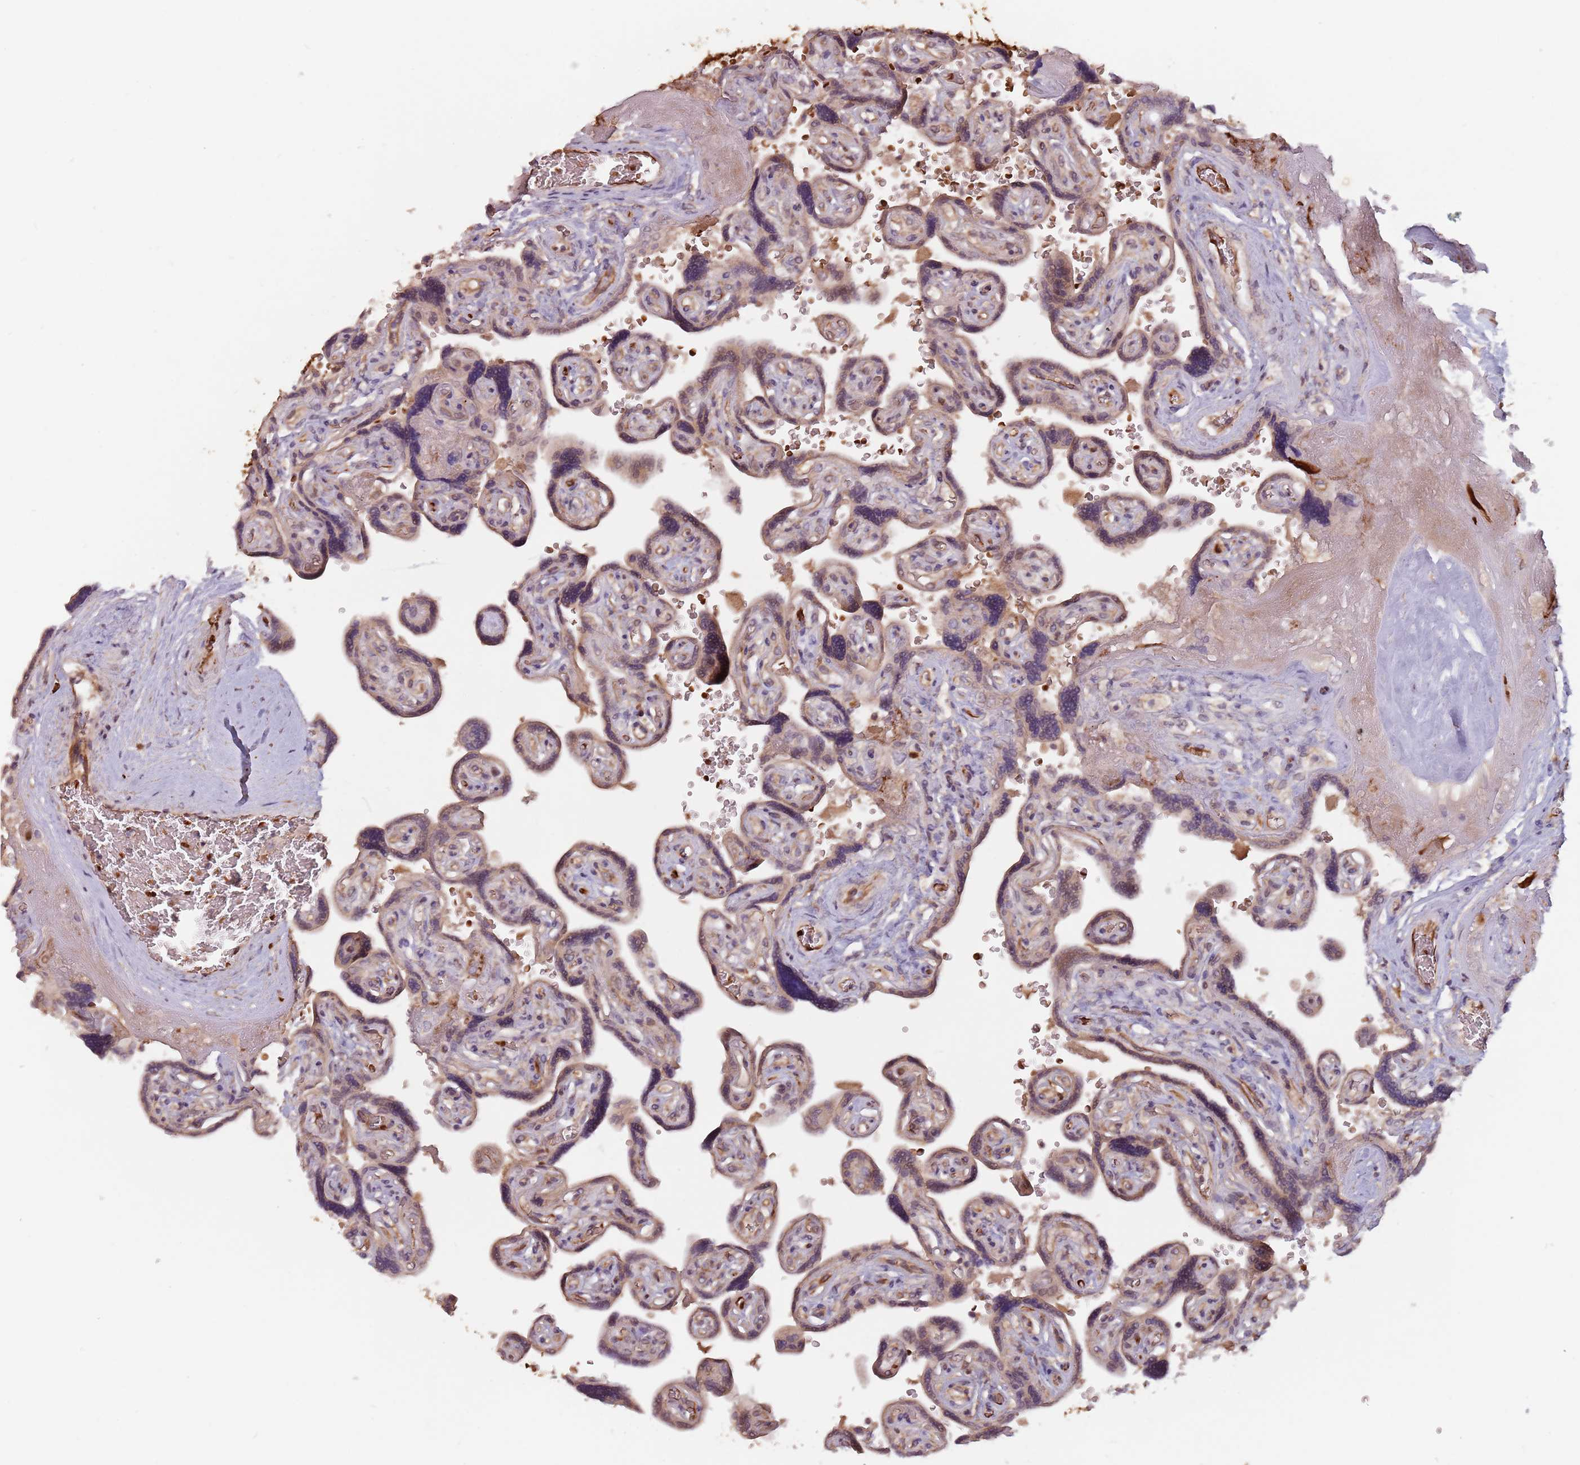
{"staining": {"intensity": "moderate", "quantity": ">75%", "location": "cytoplasmic/membranous"}, "tissue": "placenta", "cell_type": "Decidual cells", "image_type": "normal", "snomed": [{"axis": "morphology", "description": "Normal tissue, NOS"}, {"axis": "topography", "description": "Placenta"}], "caption": "A micrograph of human placenta stained for a protein displays moderate cytoplasmic/membranous brown staining in decidual cells. (Stains: DAB (3,3'-diaminobenzidine) in brown, nuclei in blue, Microscopy: brightfield microscopy at high magnification).", "gene": "GPR180", "patient": {"sex": "female", "age": 32}}